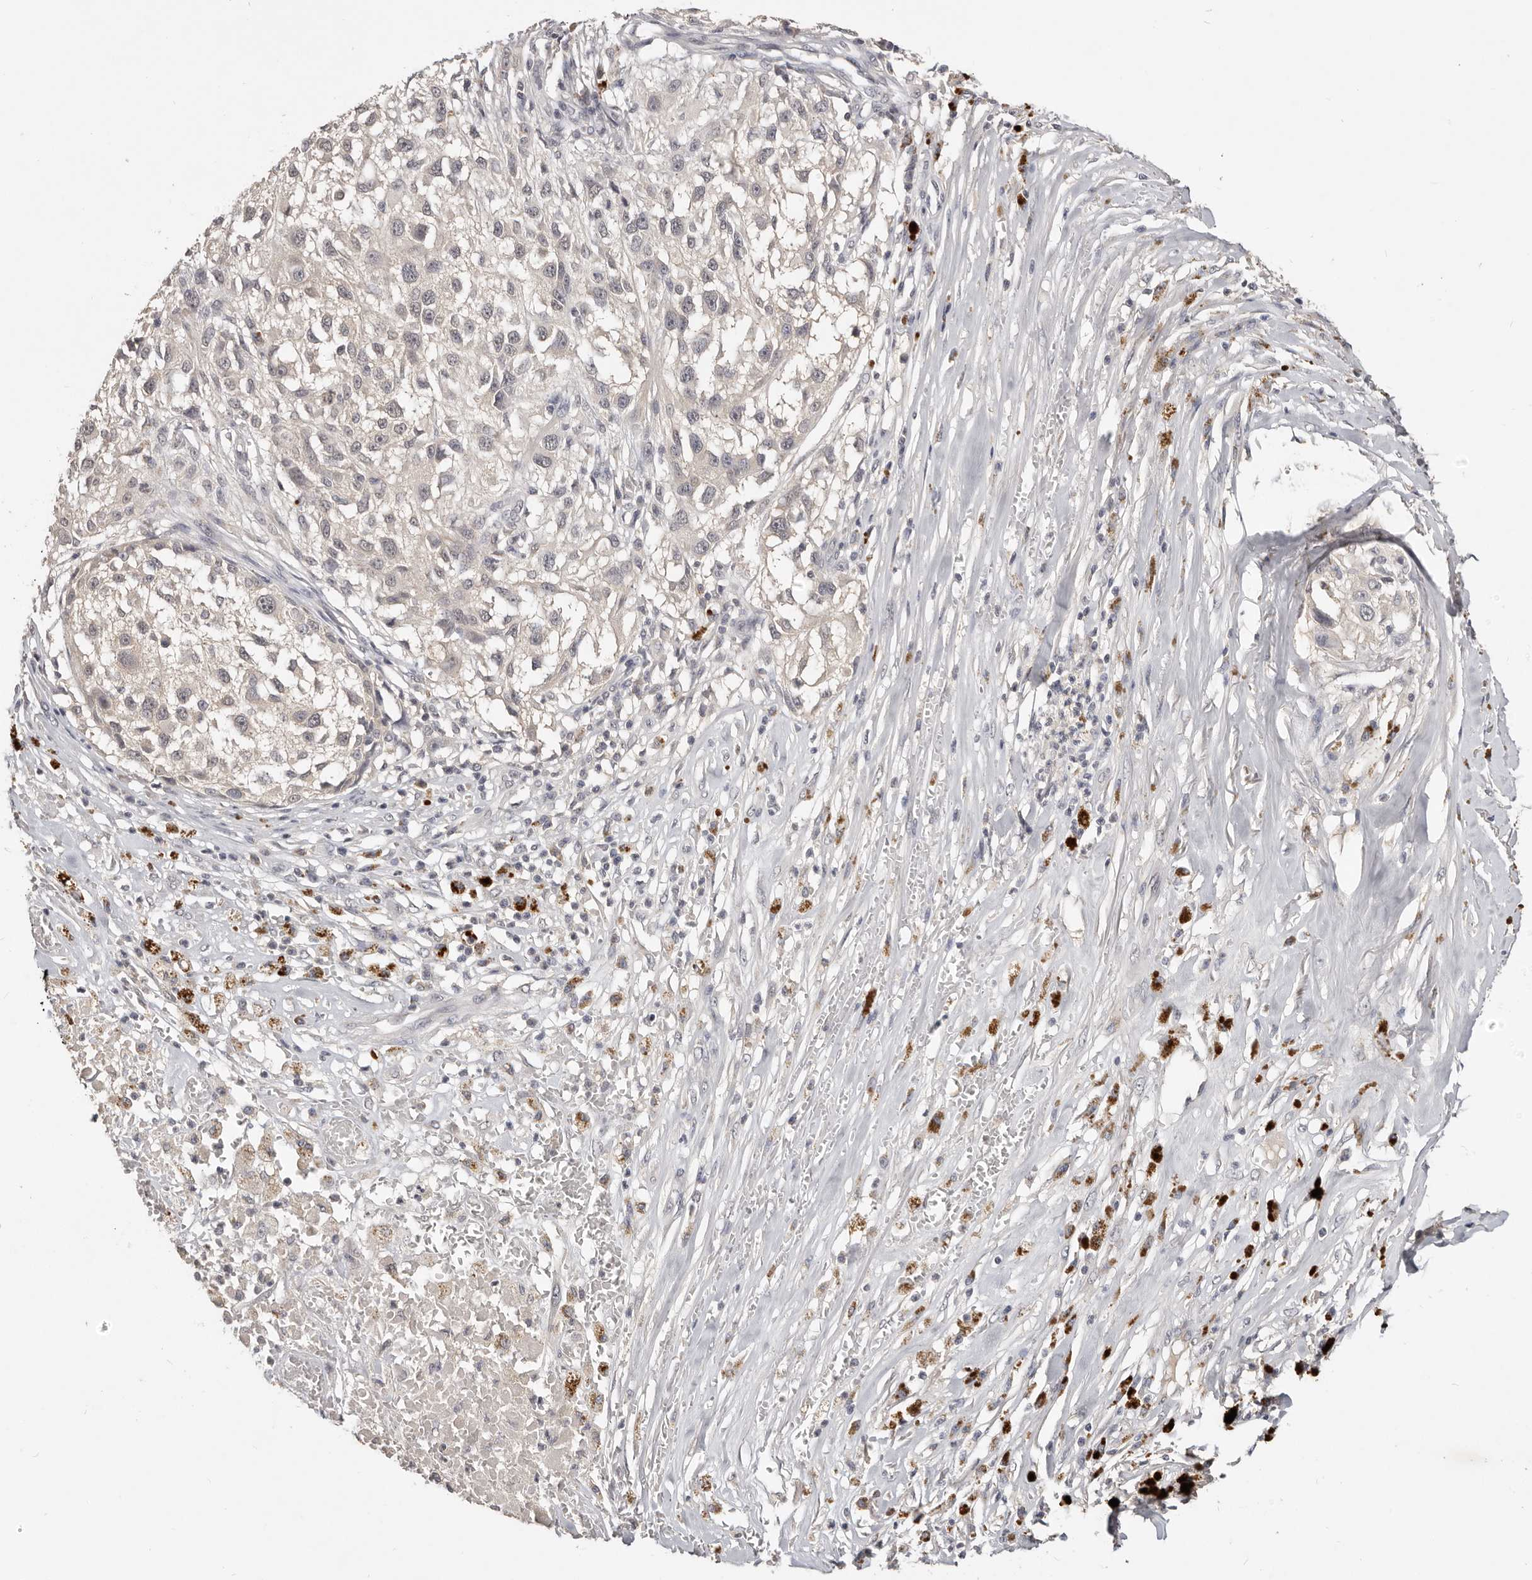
{"staining": {"intensity": "negative", "quantity": "none", "location": "none"}, "tissue": "melanoma", "cell_type": "Tumor cells", "image_type": "cancer", "snomed": [{"axis": "morphology", "description": "Necrosis, NOS"}, {"axis": "morphology", "description": "Malignant melanoma, NOS"}, {"axis": "topography", "description": "Skin"}], "caption": "There is no significant expression in tumor cells of melanoma.", "gene": "TSPAN13", "patient": {"sex": "female", "age": 87}}